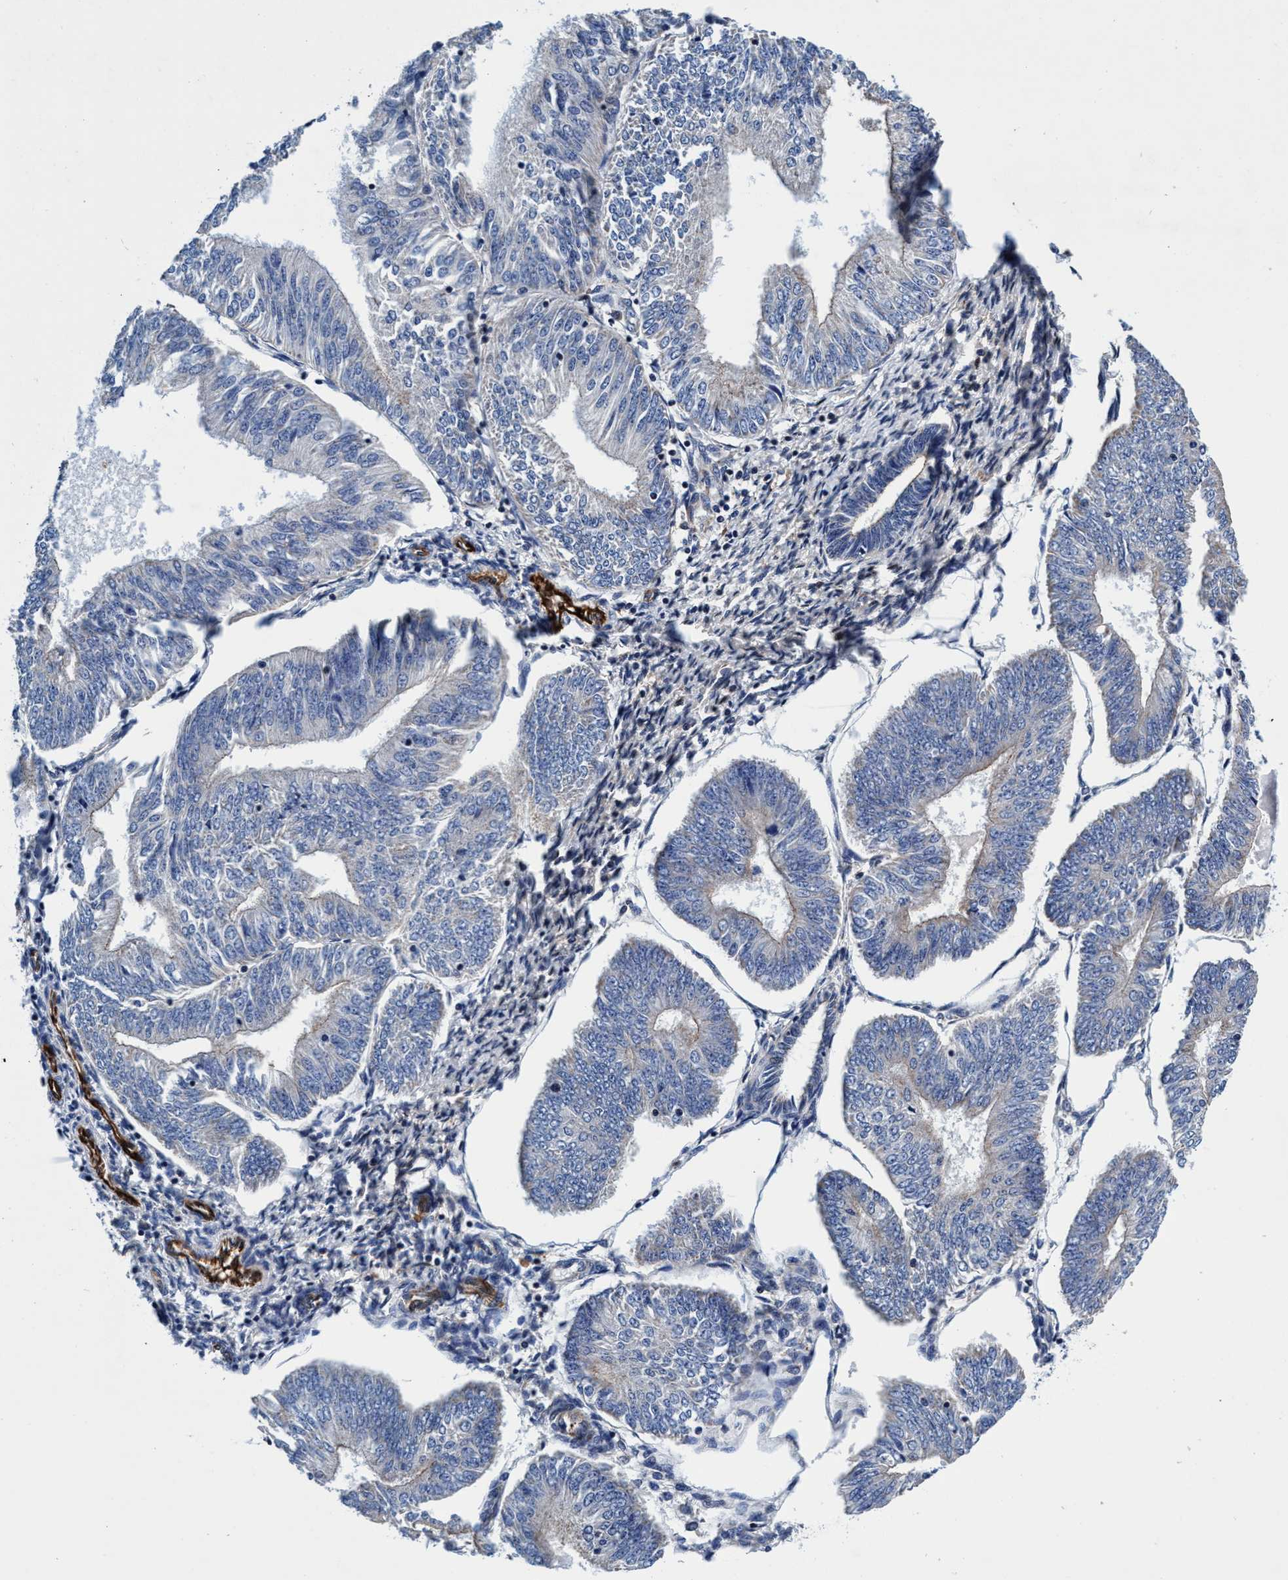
{"staining": {"intensity": "negative", "quantity": "none", "location": "none"}, "tissue": "endometrial cancer", "cell_type": "Tumor cells", "image_type": "cancer", "snomed": [{"axis": "morphology", "description": "Adenocarcinoma, NOS"}, {"axis": "topography", "description": "Endometrium"}], "caption": "Immunohistochemistry of human adenocarcinoma (endometrial) reveals no staining in tumor cells.", "gene": "UBALD2", "patient": {"sex": "female", "age": 58}}